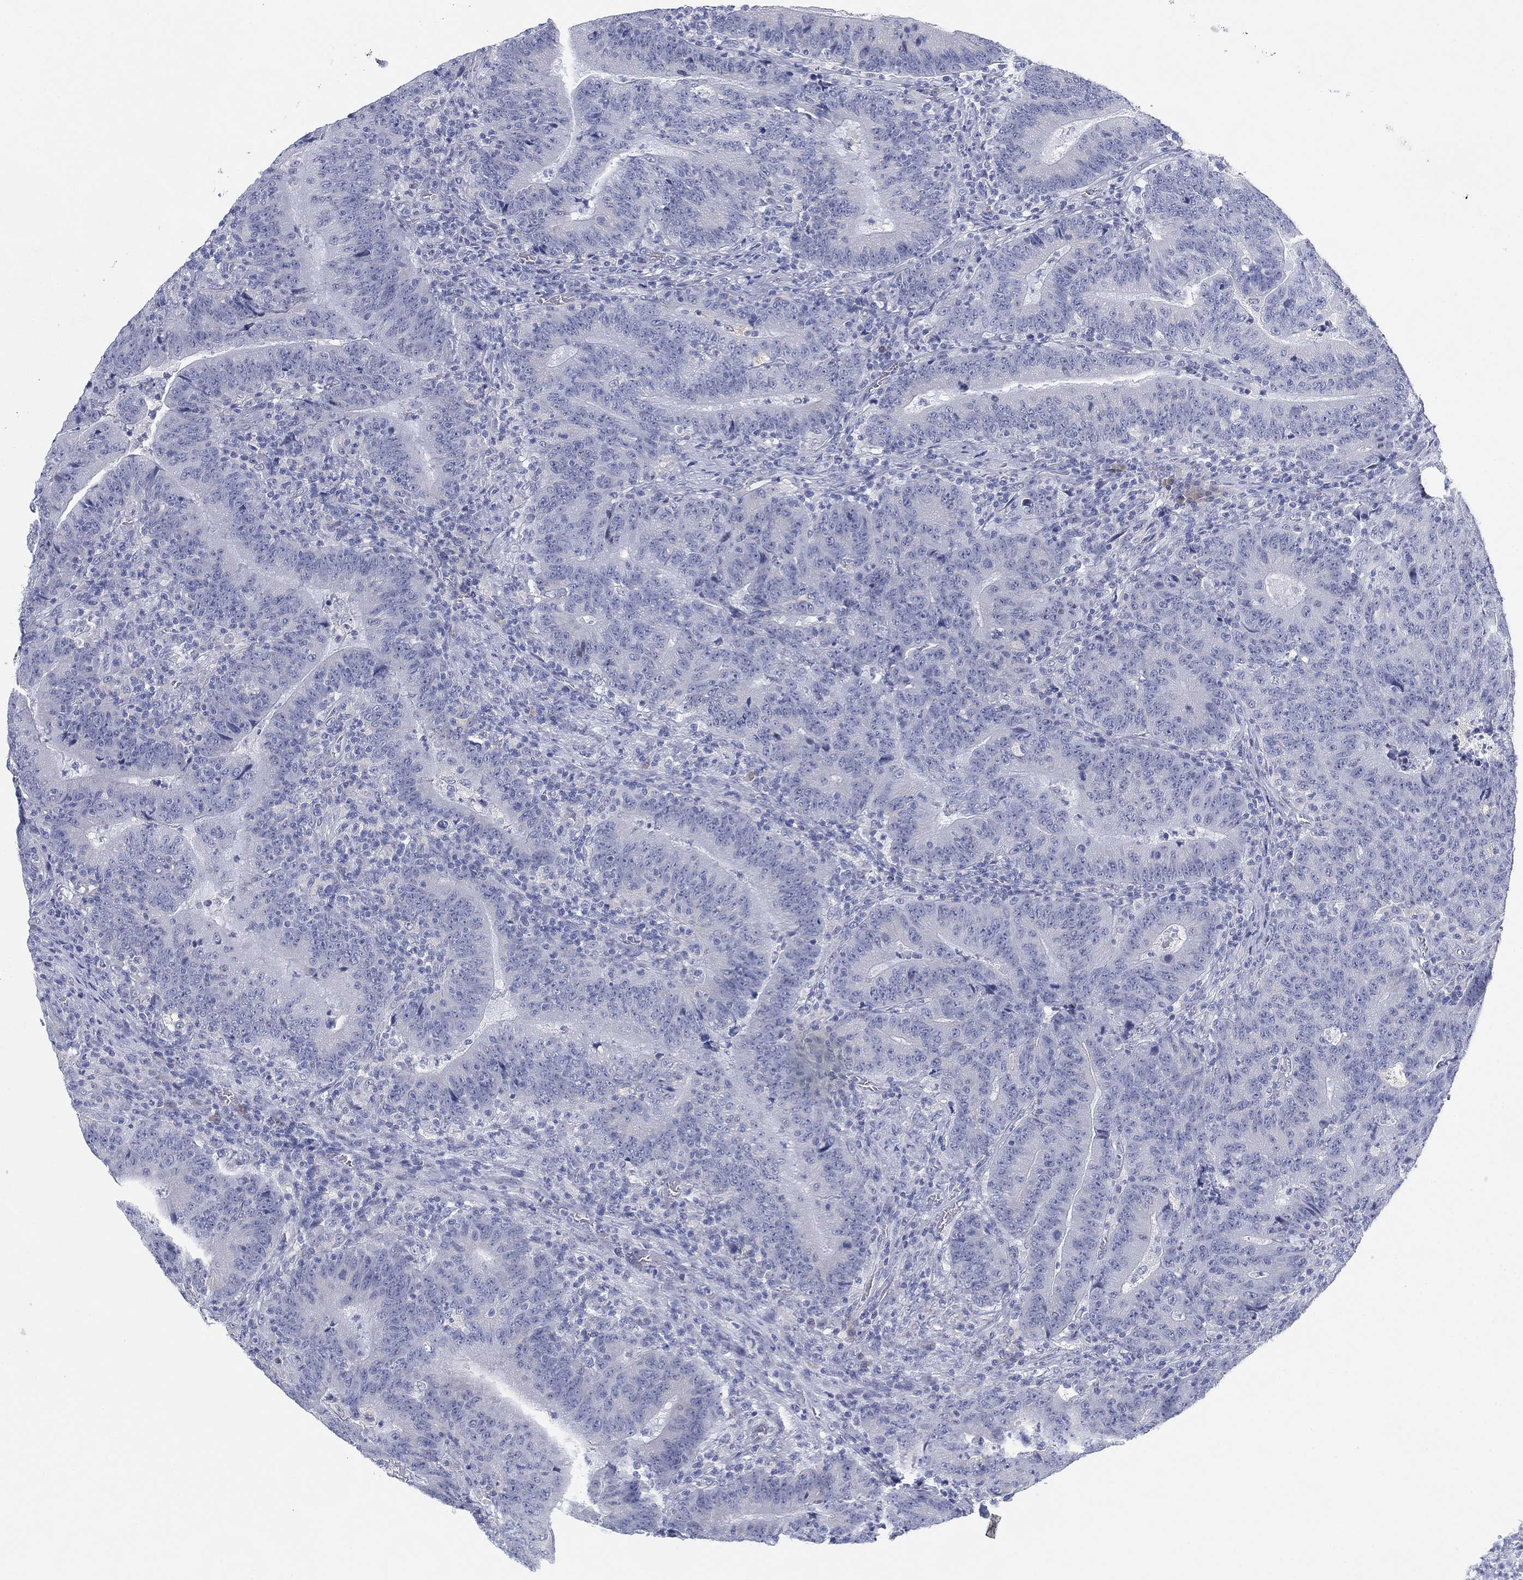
{"staining": {"intensity": "negative", "quantity": "none", "location": "none"}, "tissue": "colorectal cancer", "cell_type": "Tumor cells", "image_type": "cancer", "snomed": [{"axis": "morphology", "description": "Adenocarcinoma, NOS"}, {"axis": "topography", "description": "Colon"}], "caption": "Immunohistochemical staining of human adenocarcinoma (colorectal) displays no significant staining in tumor cells. The staining is performed using DAB (3,3'-diaminobenzidine) brown chromogen with nuclei counter-stained in using hematoxylin.", "gene": "GCNA", "patient": {"sex": "female", "age": 75}}